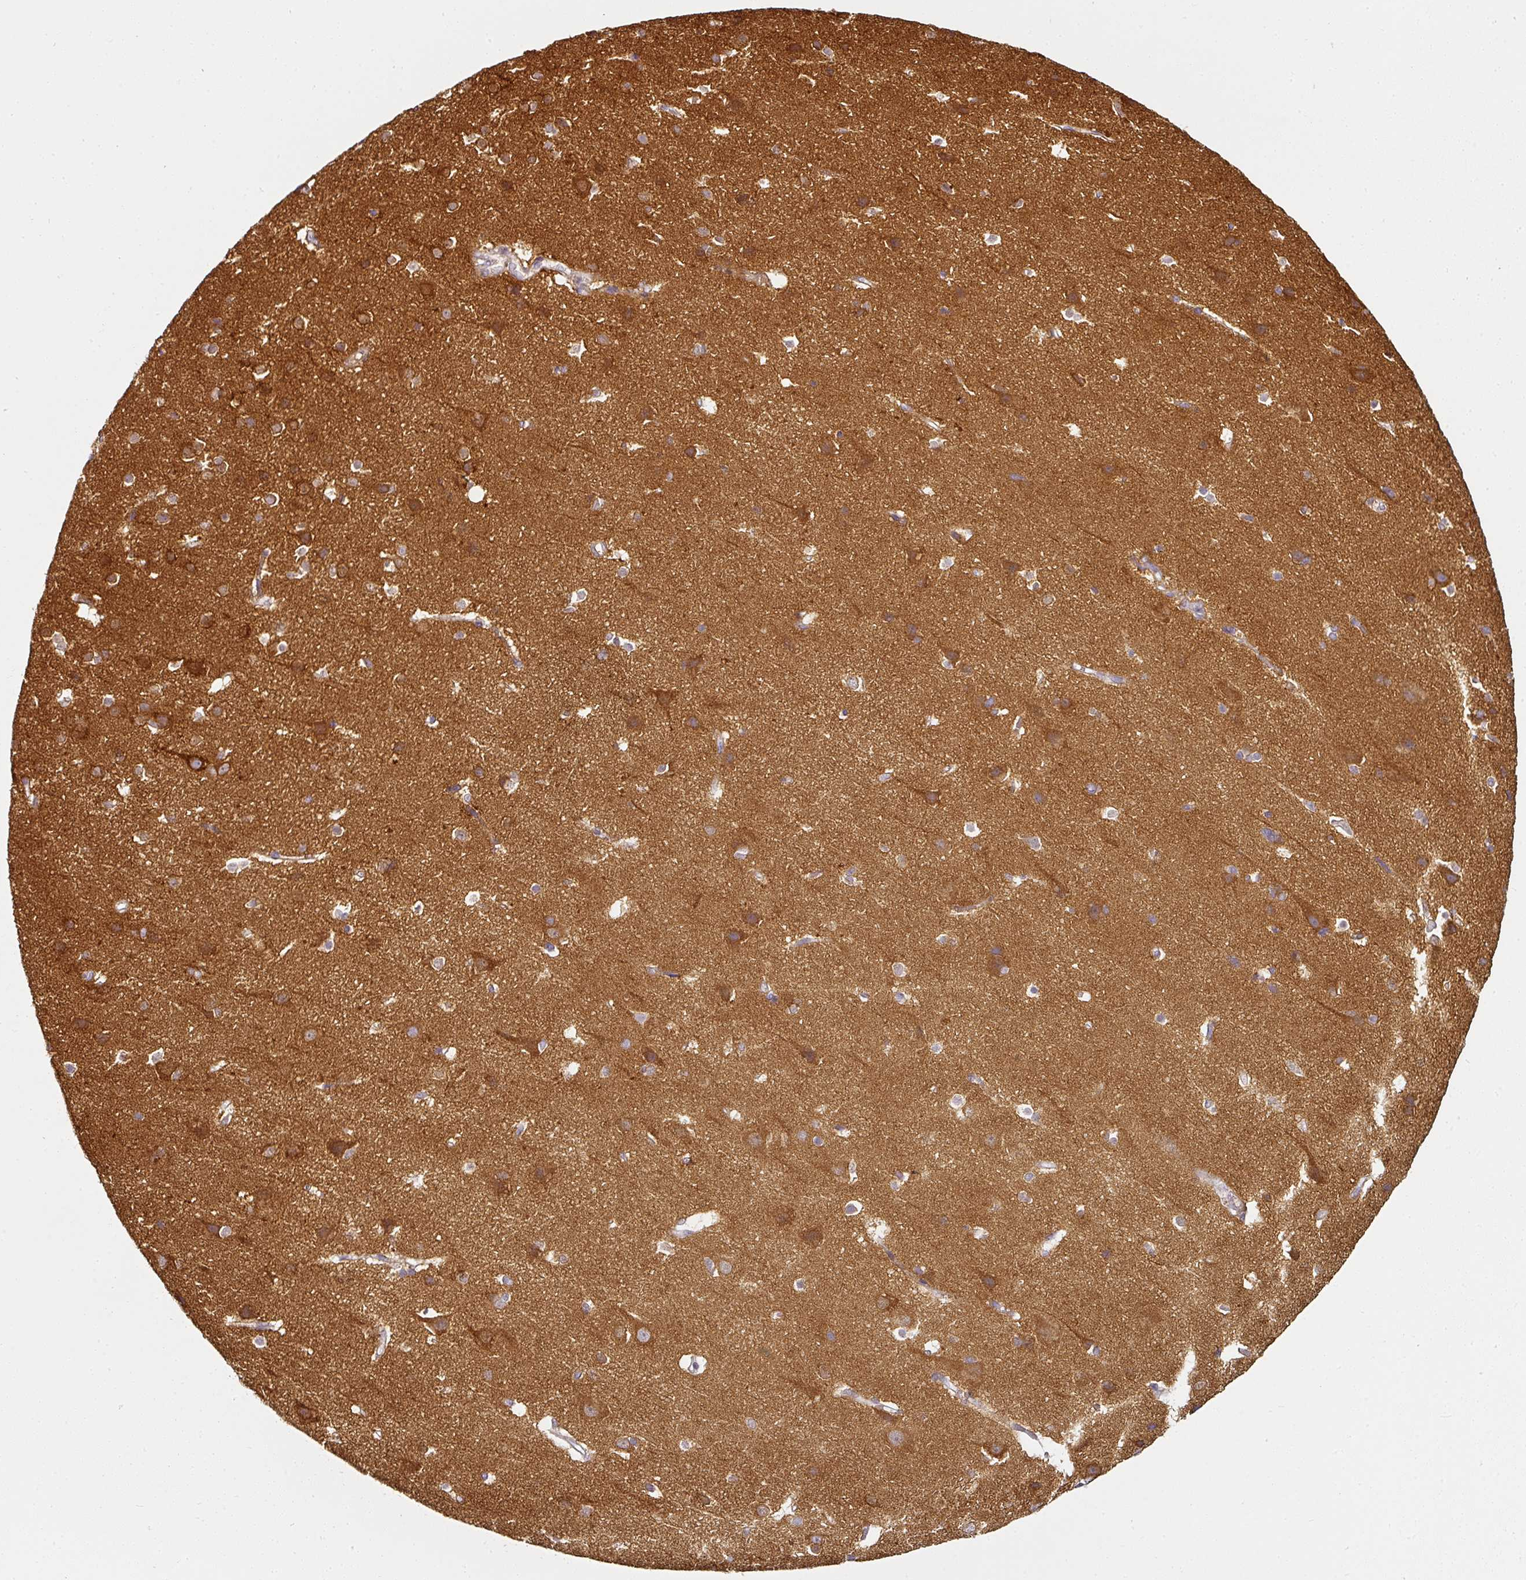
{"staining": {"intensity": "negative", "quantity": "none", "location": "none"}, "tissue": "cerebral cortex", "cell_type": "Endothelial cells", "image_type": "normal", "snomed": [{"axis": "morphology", "description": "Normal tissue, NOS"}, {"axis": "topography", "description": "Cerebral cortex"}], "caption": "IHC of unremarkable cerebral cortex reveals no expression in endothelial cells.", "gene": "CAP2", "patient": {"sex": "male", "age": 37}}